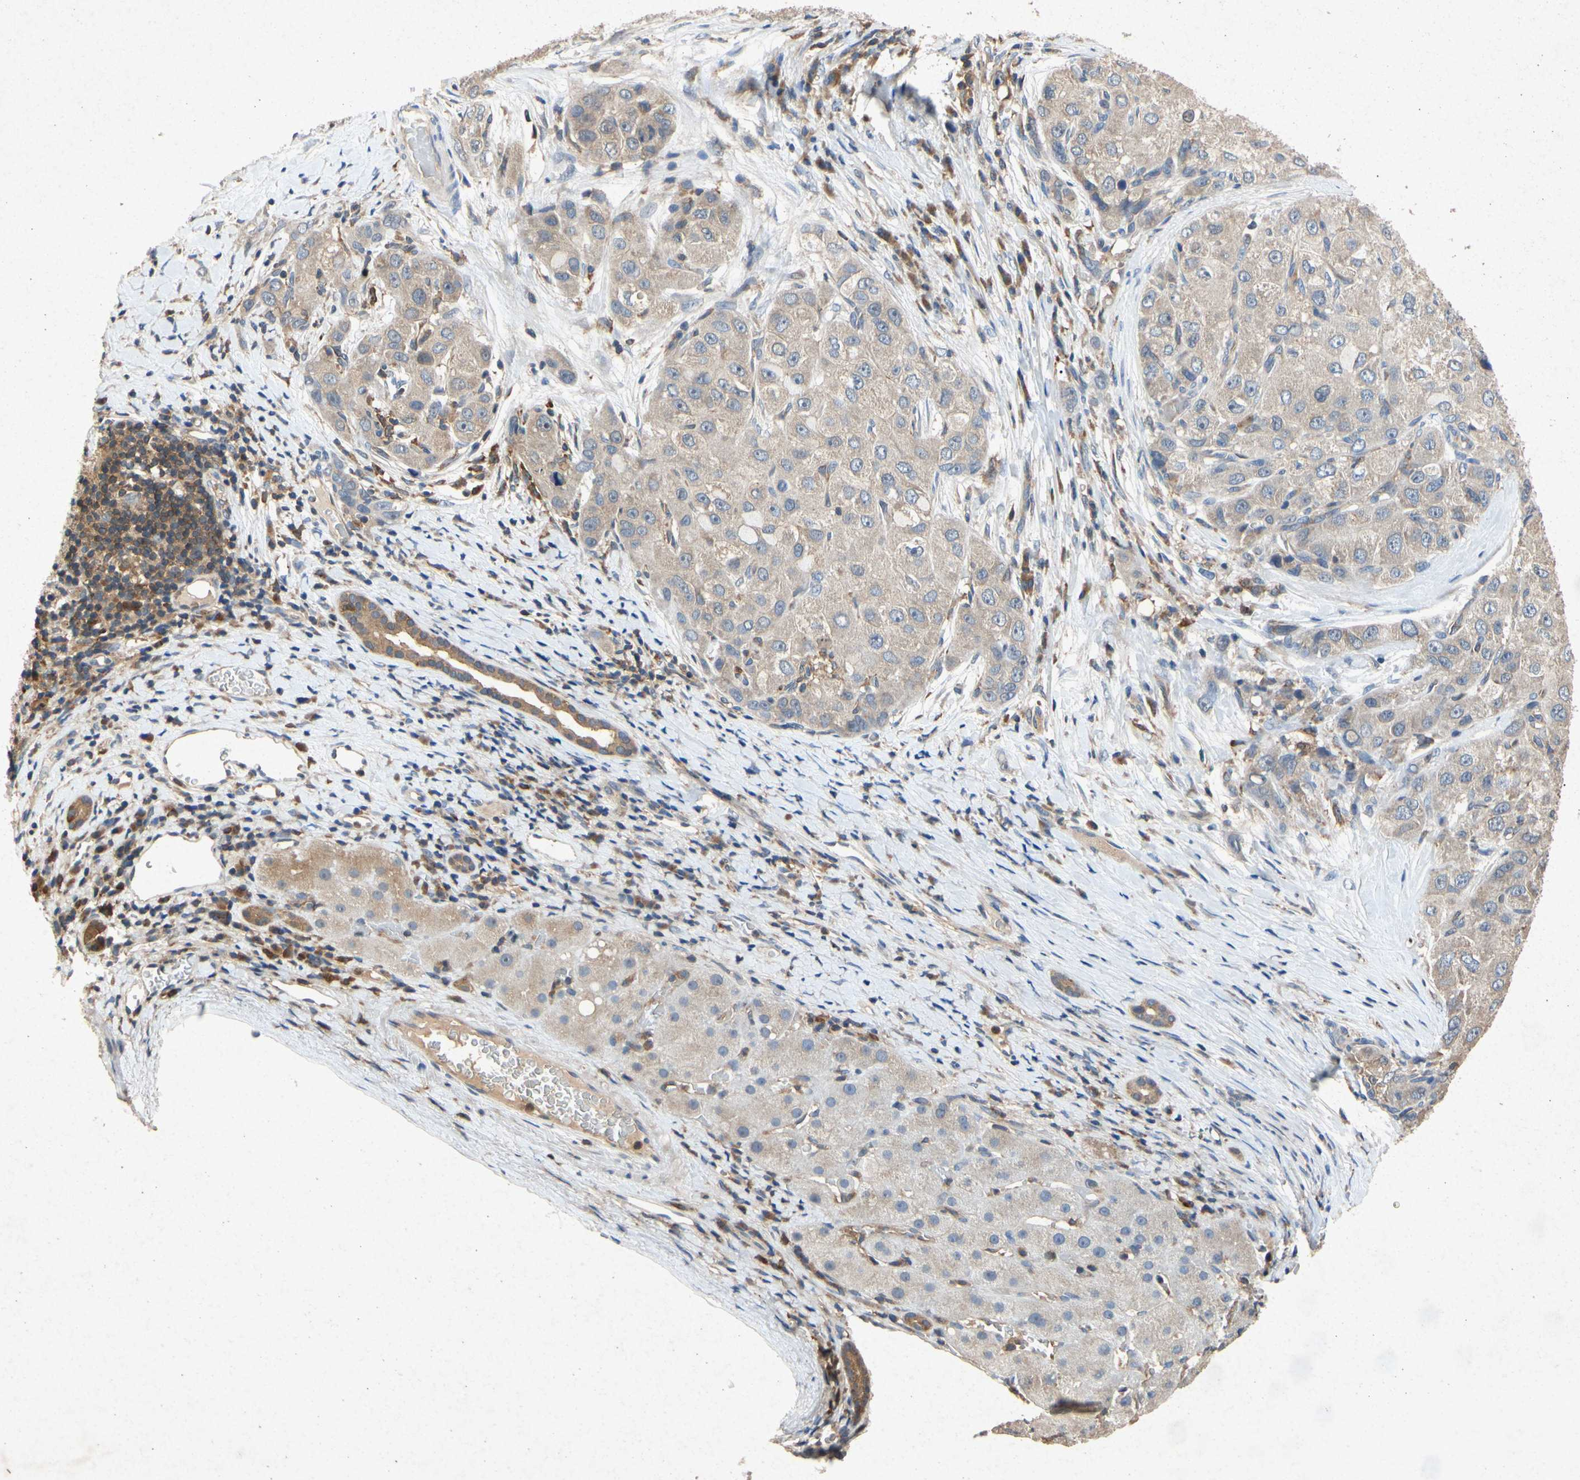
{"staining": {"intensity": "weak", "quantity": ">75%", "location": "cytoplasmic/membranous"}, "tissue": "liver cancer", "cell_type": "Tumor cells", "image_type": "cancer", "snomed": [{"axis": "morphology", "description": "Carcinoma, Hepatocellular, NOS"}, {"axis": "topography", "description": "Liver"}], "caption": "Liver hepatocellular carcinoma stained with DAB immunohistochemistry shows low levels of weak cytoplasmic/membranous staining in approximately >75% of tumor cells.", "gene": "RPS6KA1", "patient": {"sex": "male", "age": 80}}